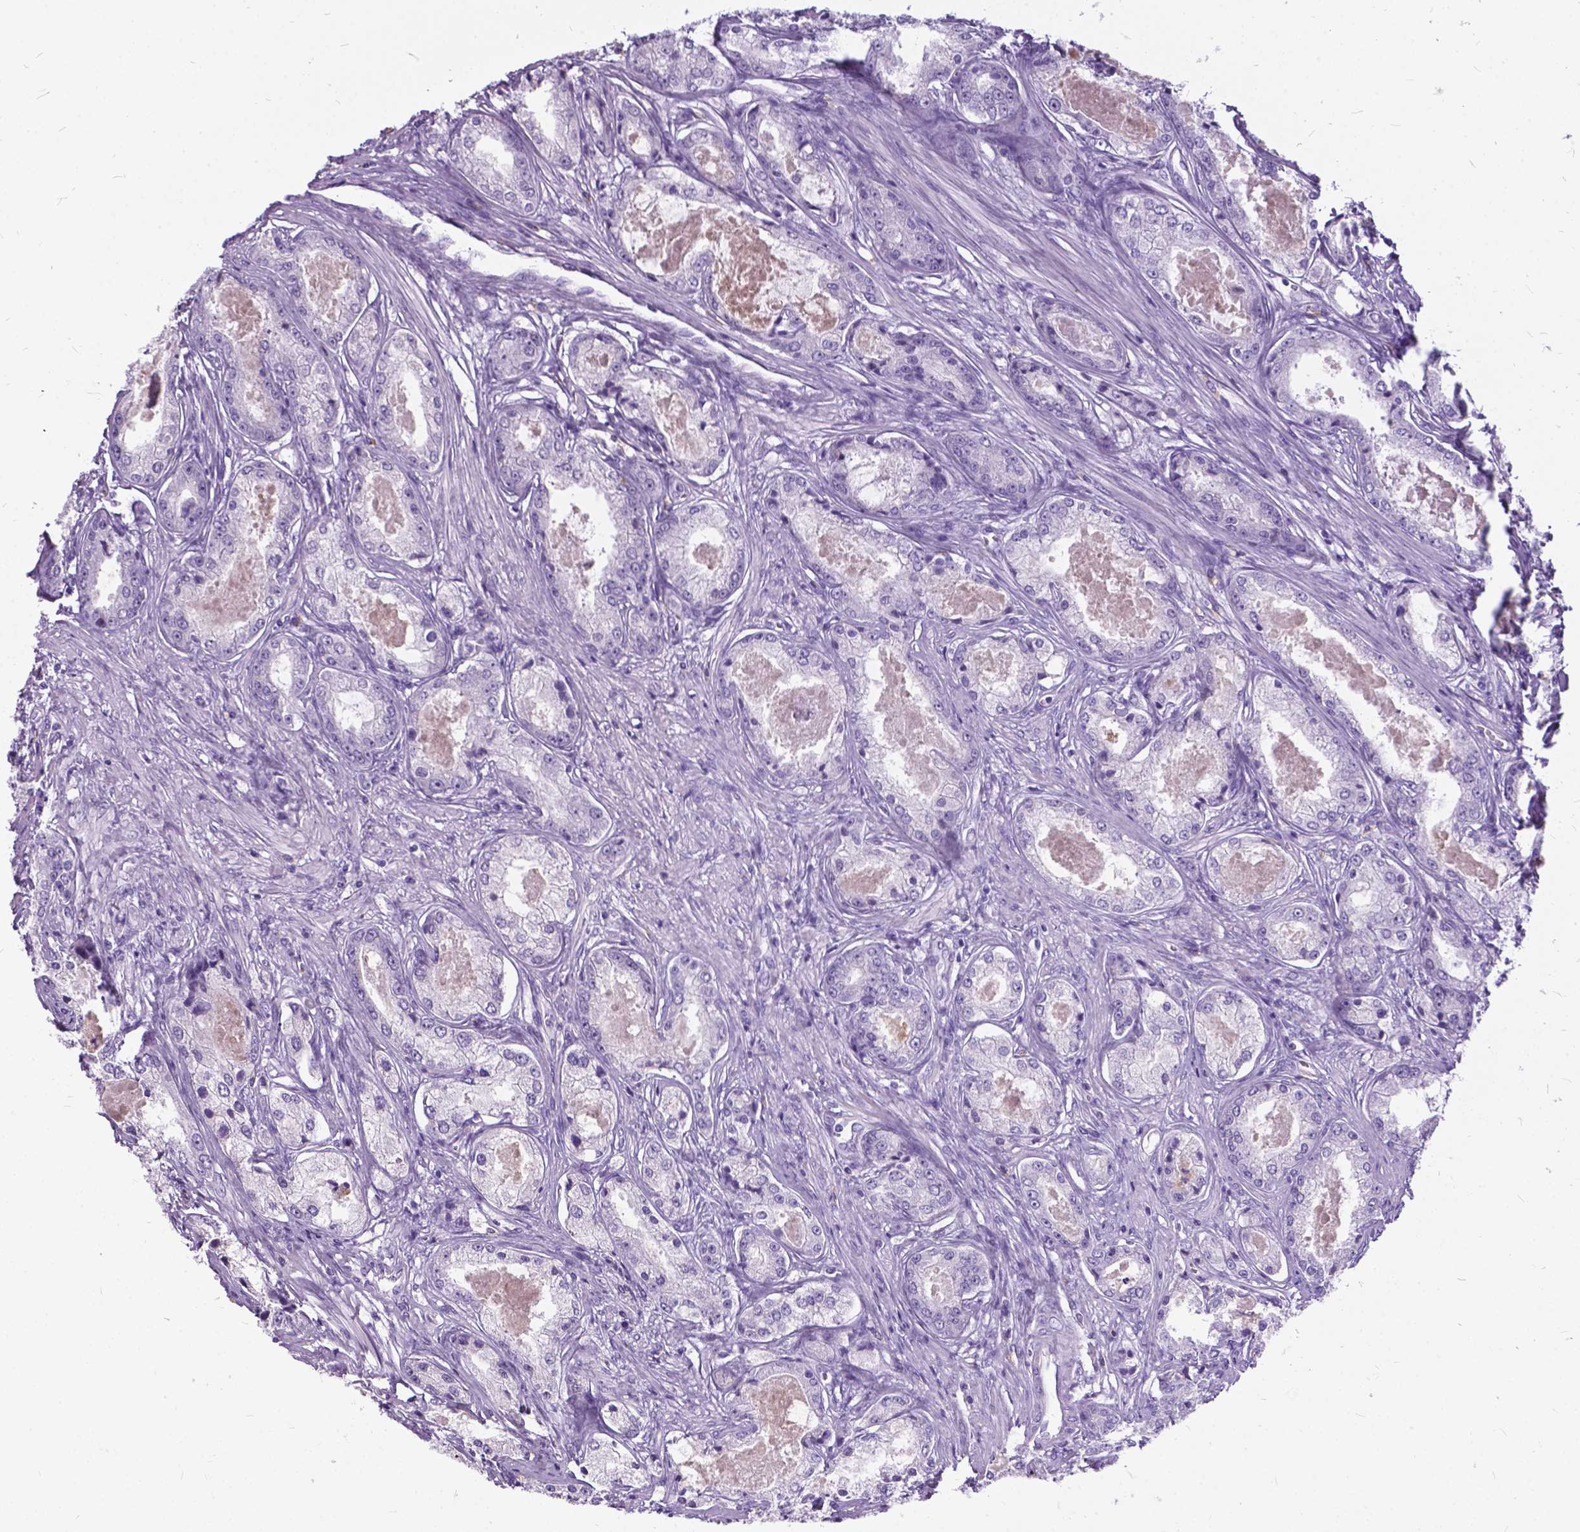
{"staining": {"intensity": "negative", "quantity": "none", "location": "none"}, "tissue": "prostate cancer", "cell_type": "Tumor cells", "image_type": "cancer", "snomed": [{"axis": "morphology", "description": "Adenocarcinoma, Low grade"}, {"axis": "topography", "description": "Prostate"}], "caption": "Micrograph shows no protein positivity in tumor cells of prostate cancer (adenocarcinoma (low-grade)) tissue.", "gene": "BSND", "patient": {"sex": "male", "age": 68}}